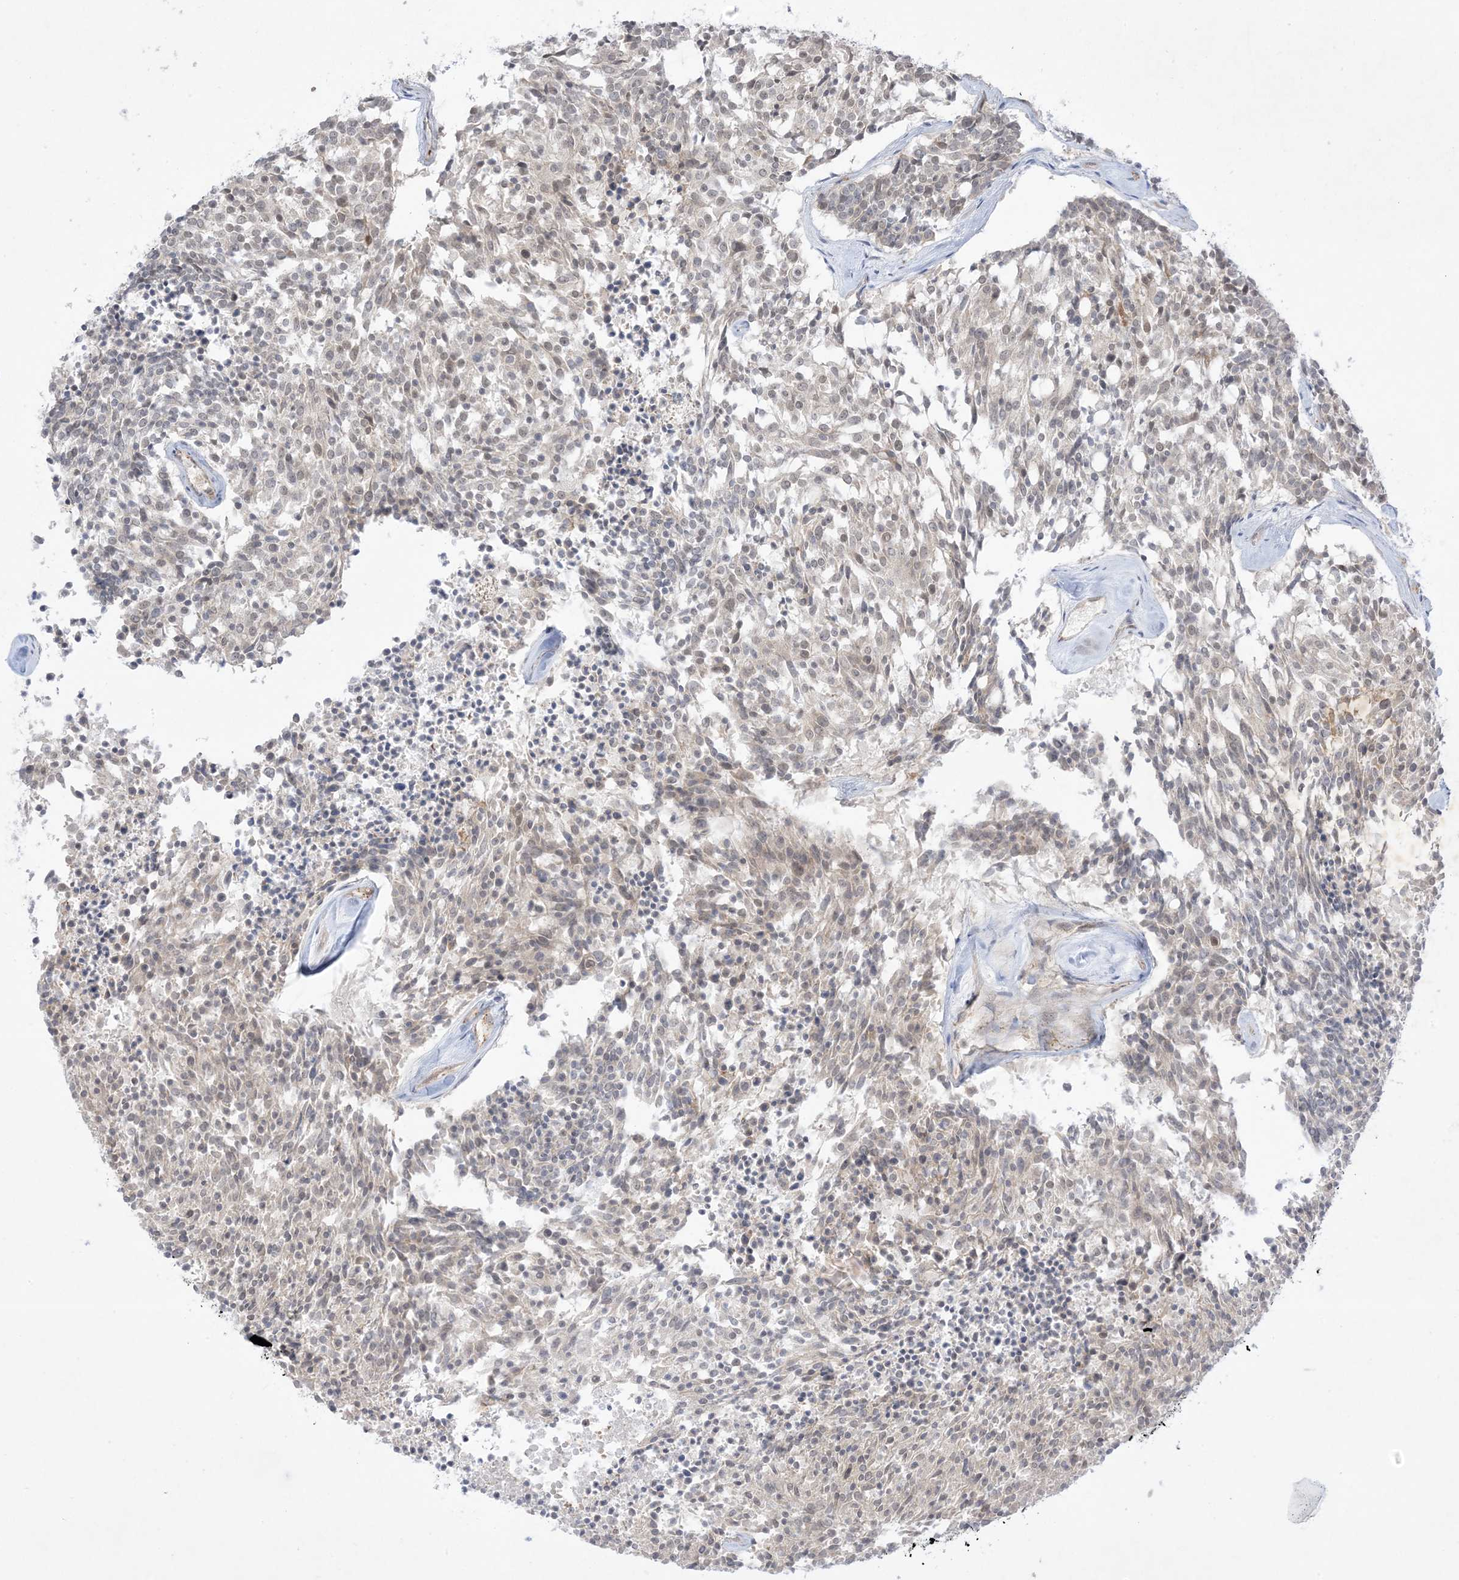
{"staining": {"intensity": "weak", "quantity": "<25%", "location": "cytoplasmic/membranous,nuclear"}, "tissue": "carcinoid", "cell_type": "Tumor cells", "image_type": "cancer", "snomed": [{"axis": "morphology", "description": "Carcinoid, malignant, NOS"}, {"axis": "topography", "description": "Pancreas"}], "caption": "High magnification brightfield microscopy of carcinoid (malignant) stained with DAB (3,3'-diaminobenzidine) (brown) and counterstained with hematoxylin (blue): tumor cells show no significant positivity.", "gene": "PTK6", "patient": {"sex": "female", "age": 54}}